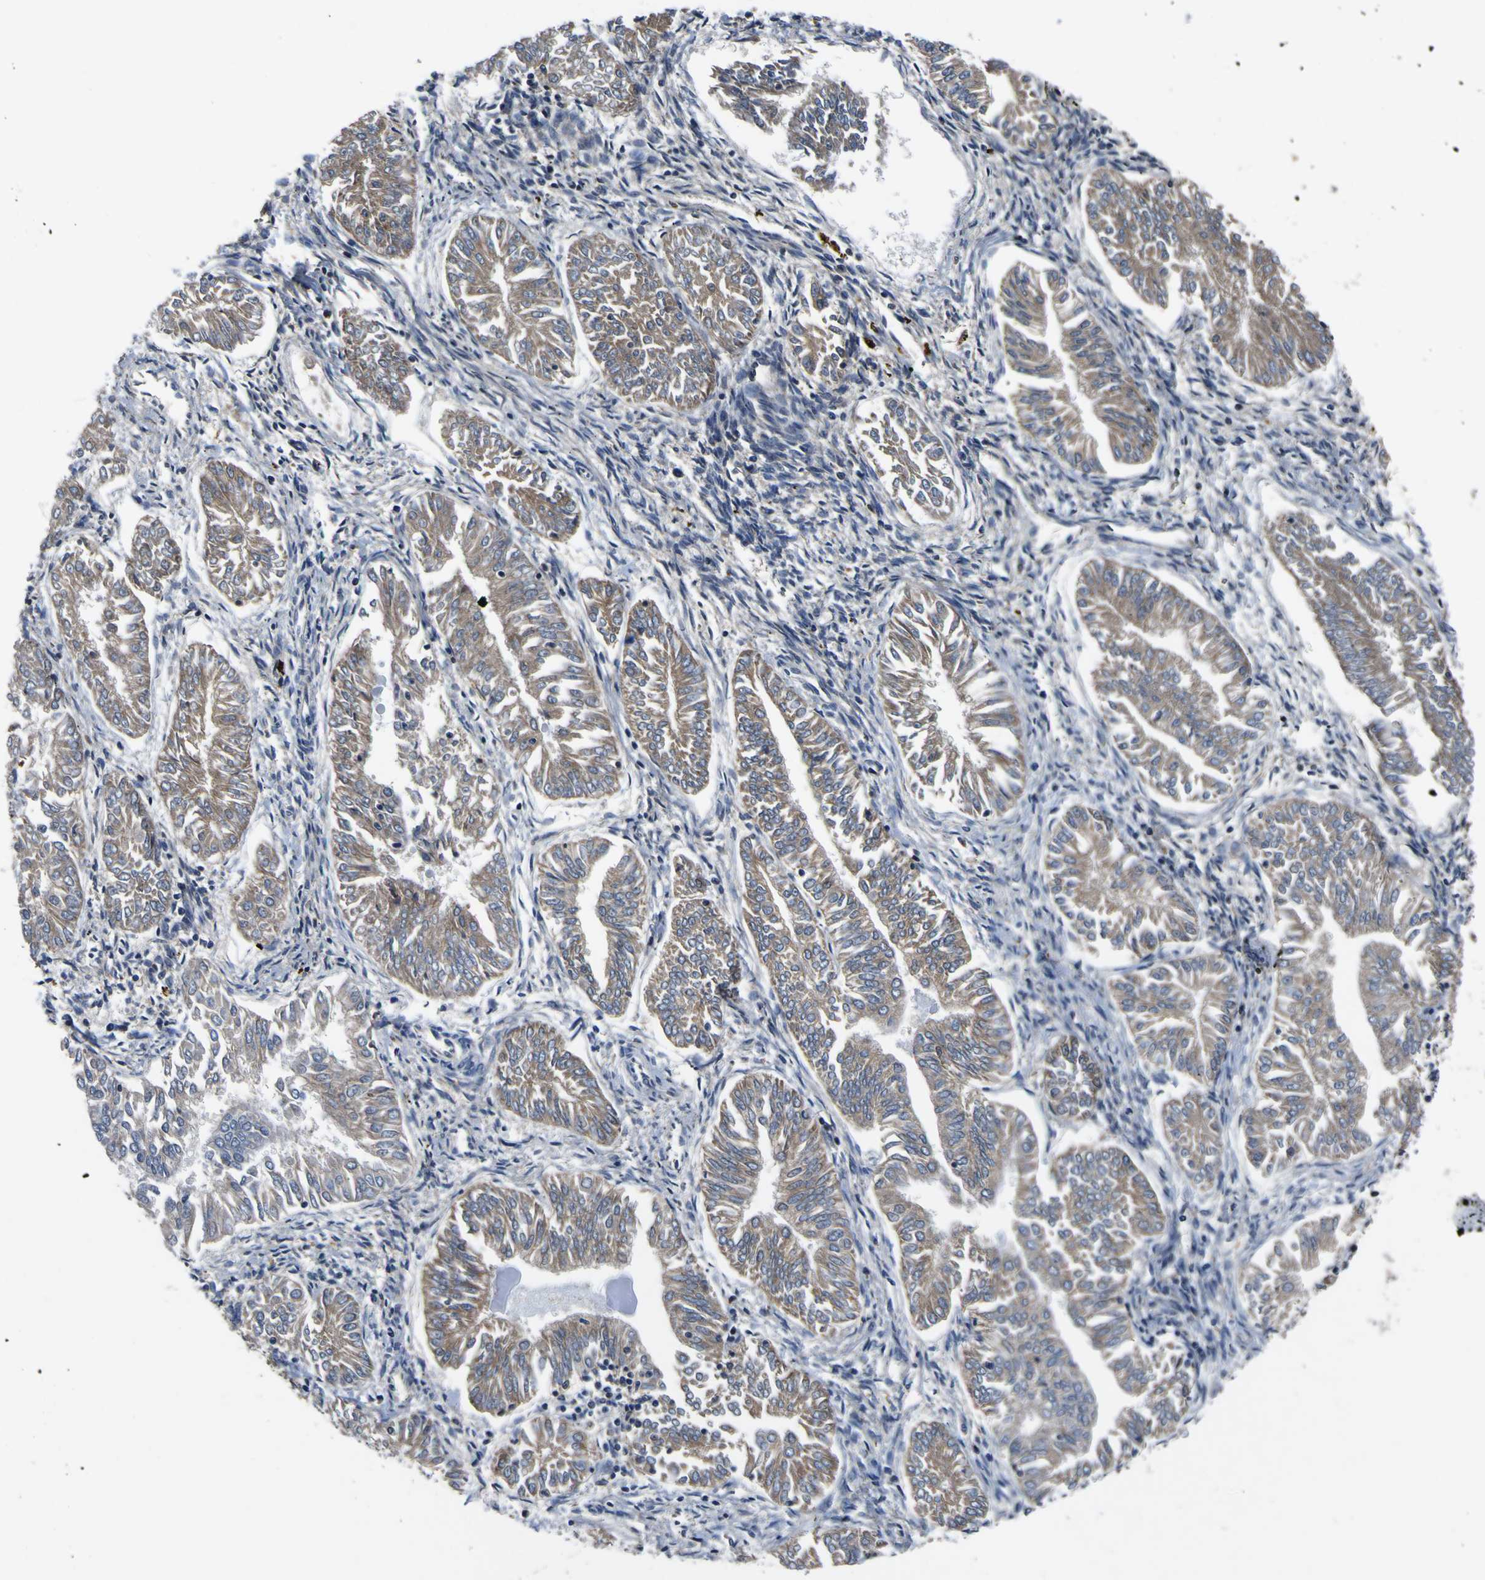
{"staining": {"intensity": "weak", "quantity": ">75%", "location": "cytoplasmic/membranous"}, "tissue": "endometrial cancer", "cell_type": "Tumor cells", "image_type": "cancer", "snomed": [{"axis": "morphology", "description": "Adenocarcinoma, NOS"}, {"axis": "topography", "description": "Endometrium"}], "caption": "Approximately >75% of tumor cells in human endometrial cancer reveal weak cytoplasmic/membranous protein staining as visualized by brown immunohistochemical staining.", "gene": "EPHB4", "patient": {"sex": "female", "age": 53}}